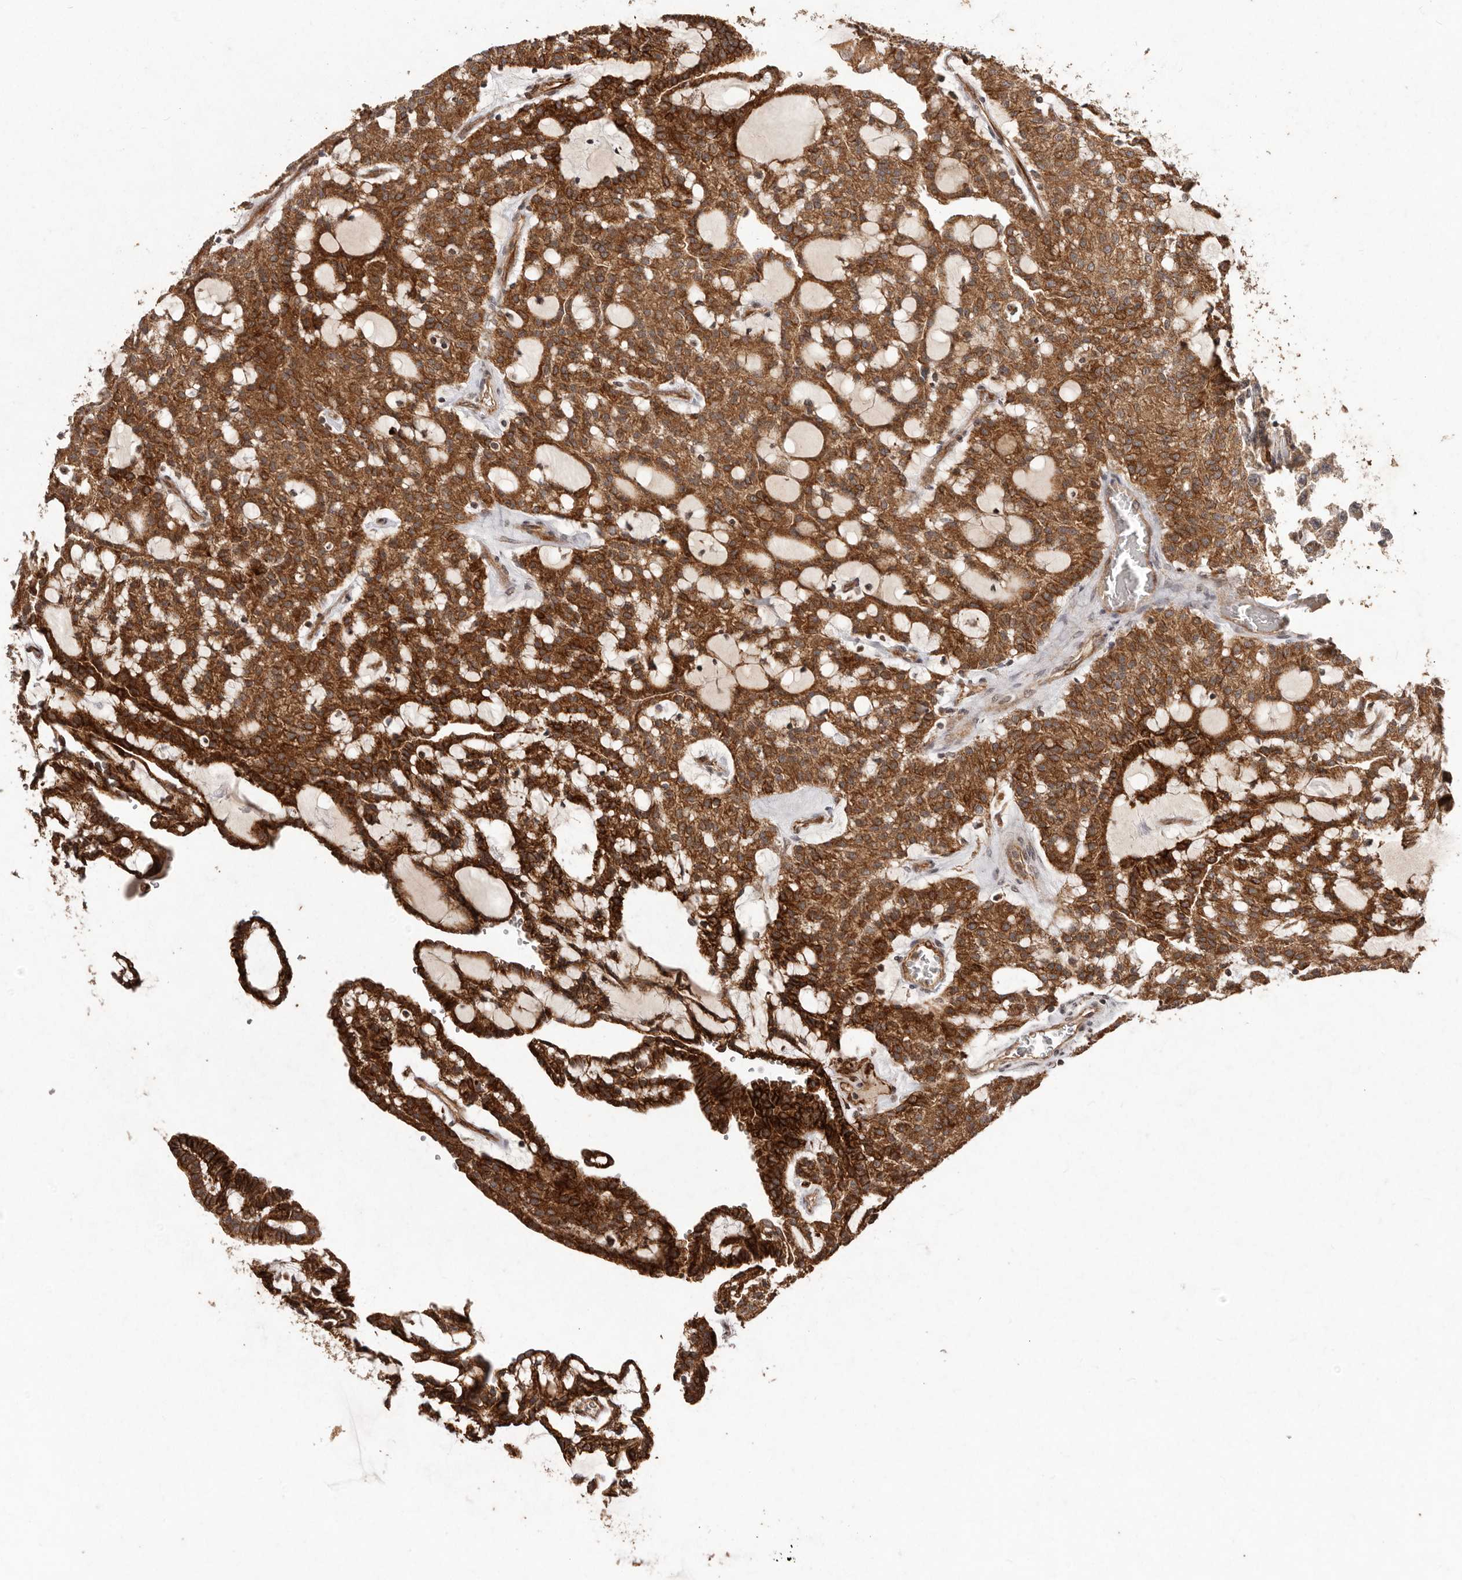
{"staining": {"intensity": "strong", "quantity": ">75%", "location": "cytoplasmic/membranous"}, "tissue": "renal cancer", "cell_type": "Tumor cells", "image_type": "cancer", "snomed": [{"axis": "morphology", "description": "Adenocarcinoma, NOS"}, {"axis": "topography", "description": "Kidney"}], "caption": "DAB immunohistochemical staining of human renal cancer reveals strong cytoplasmic/membranous protein positivity in approximately >75% of tumor cells. (DAB IHC, brown staining for protein, blue staining for nuclei).", "gene": "PLOD2", "patient": {"sex": "male", "age": 63}}